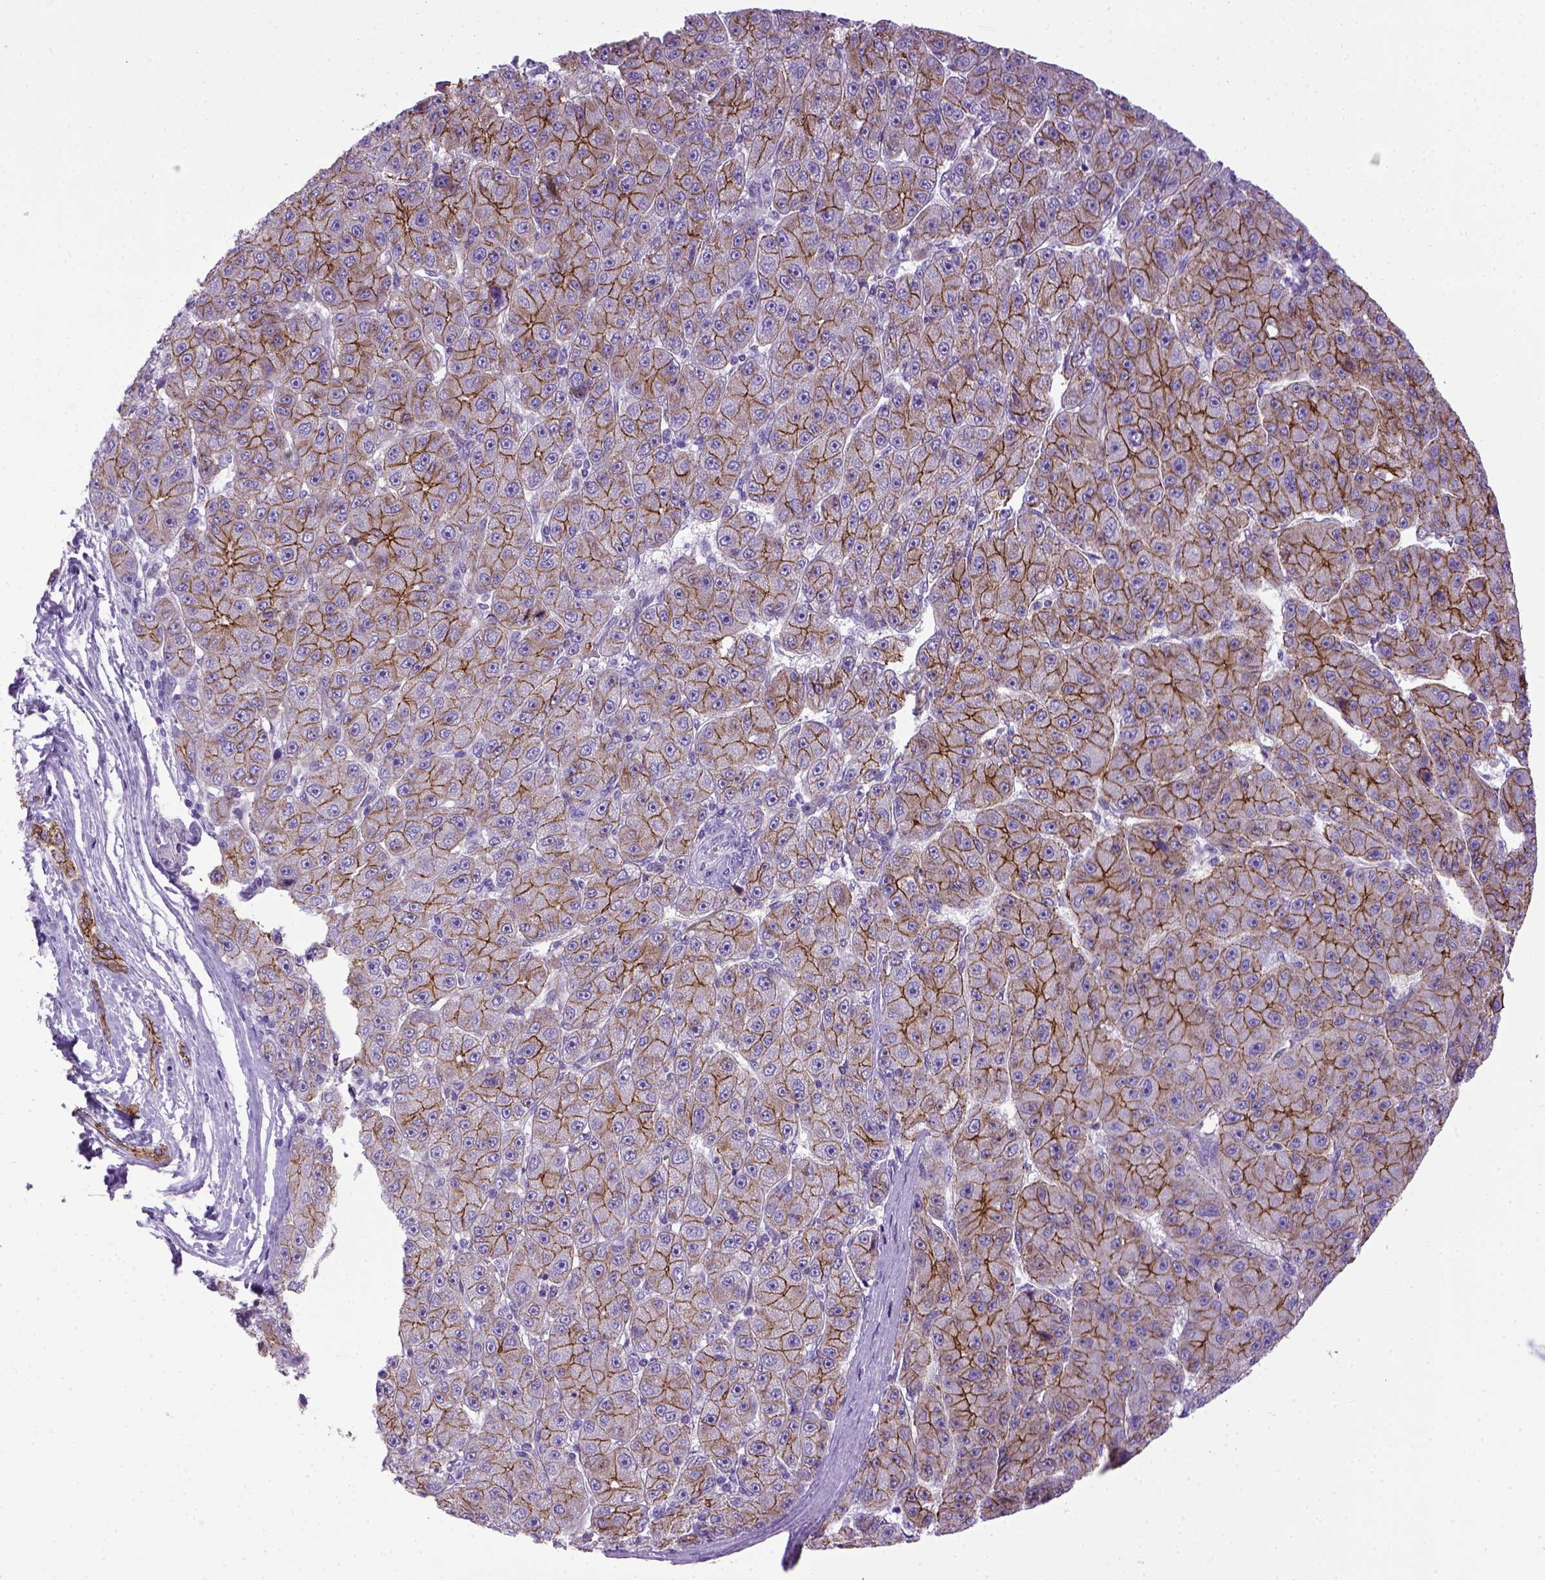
{"staining": {"intensity": "moderate", "quantity": ">75%", "location": "cytoplasmic/membranous"}, "tissue": "liver cancer", "cell_type": "Tumor cells", "image_type": "cancer", "snomed": [{"axis": "morphology", "description": "Carcinoma, Hepatocellular, NOS"}, {"axis": "topography", "description": "Liver"}], "caption": "Tumor cells exhibit medium levels of moderate cytoplasmic/membranous positivity in about >75% of cells in liver cancer. (DAB (3,3'-diaminobenzidine) = brown stain, brightfield microscopy at high magnification).", "gene": "CDH1", "patient": {"sex": "male", "age": 67}}